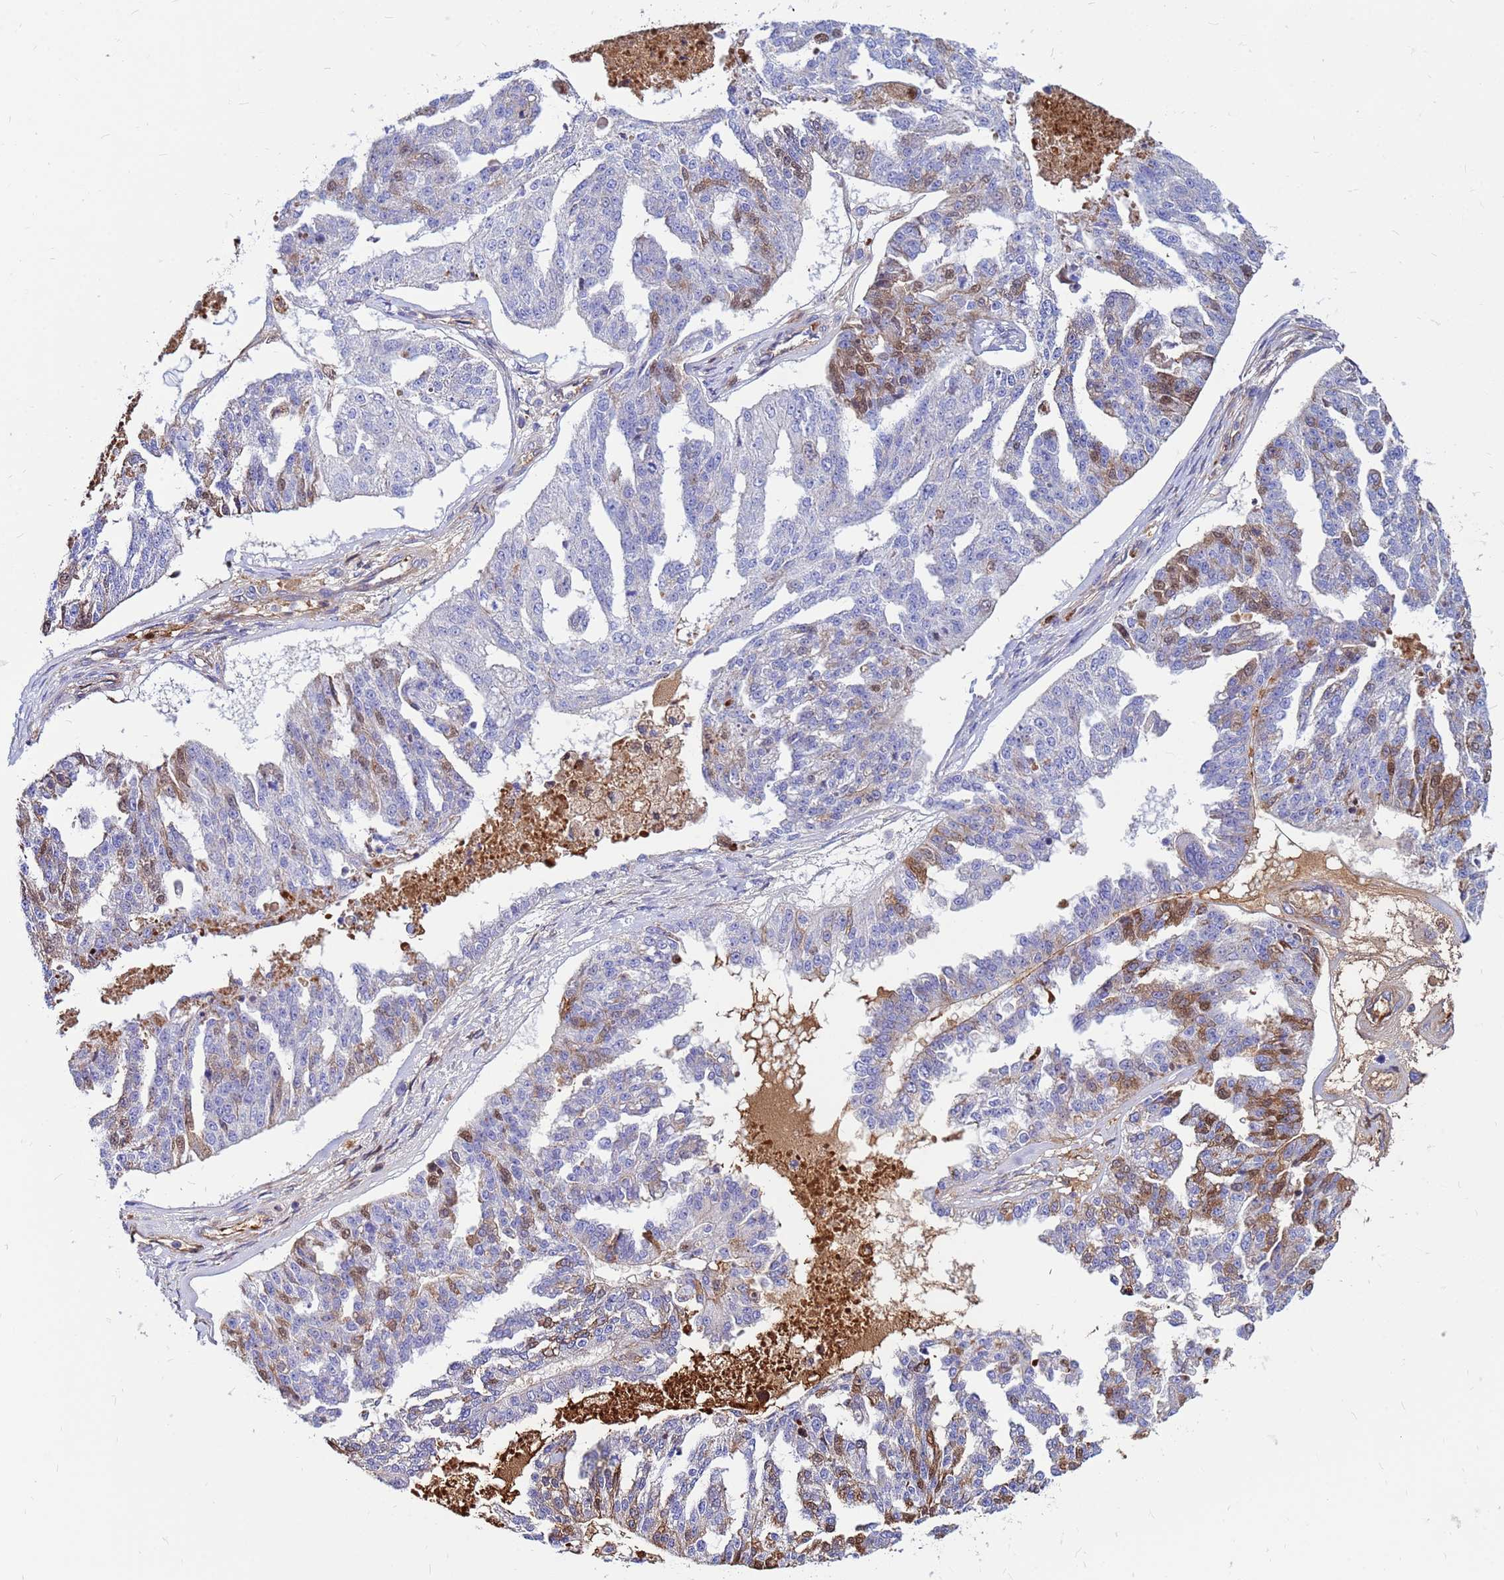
{"staining": {"intensity": "moderate", "quantity": "<25%", "location": "cytoplasmic/membranous"}, "tissue": "ovarian cancer", "cell_type": "Tumor cells", "image_type": "cancer", "snomed": [{"axis": "morphology", "description": "Cystadenocarcinoma, serous, NOS"}, {"axis": "topography", "description": "Ovary"}], "caption": "Moderate cytoplasmic/membranous expression for a protein is seen in approximately <25% of tumor cells of ovarian cancer using immunohistochemistry.", "gene": "CRHBP", "patient": {"sex": "female", "age": 58}}